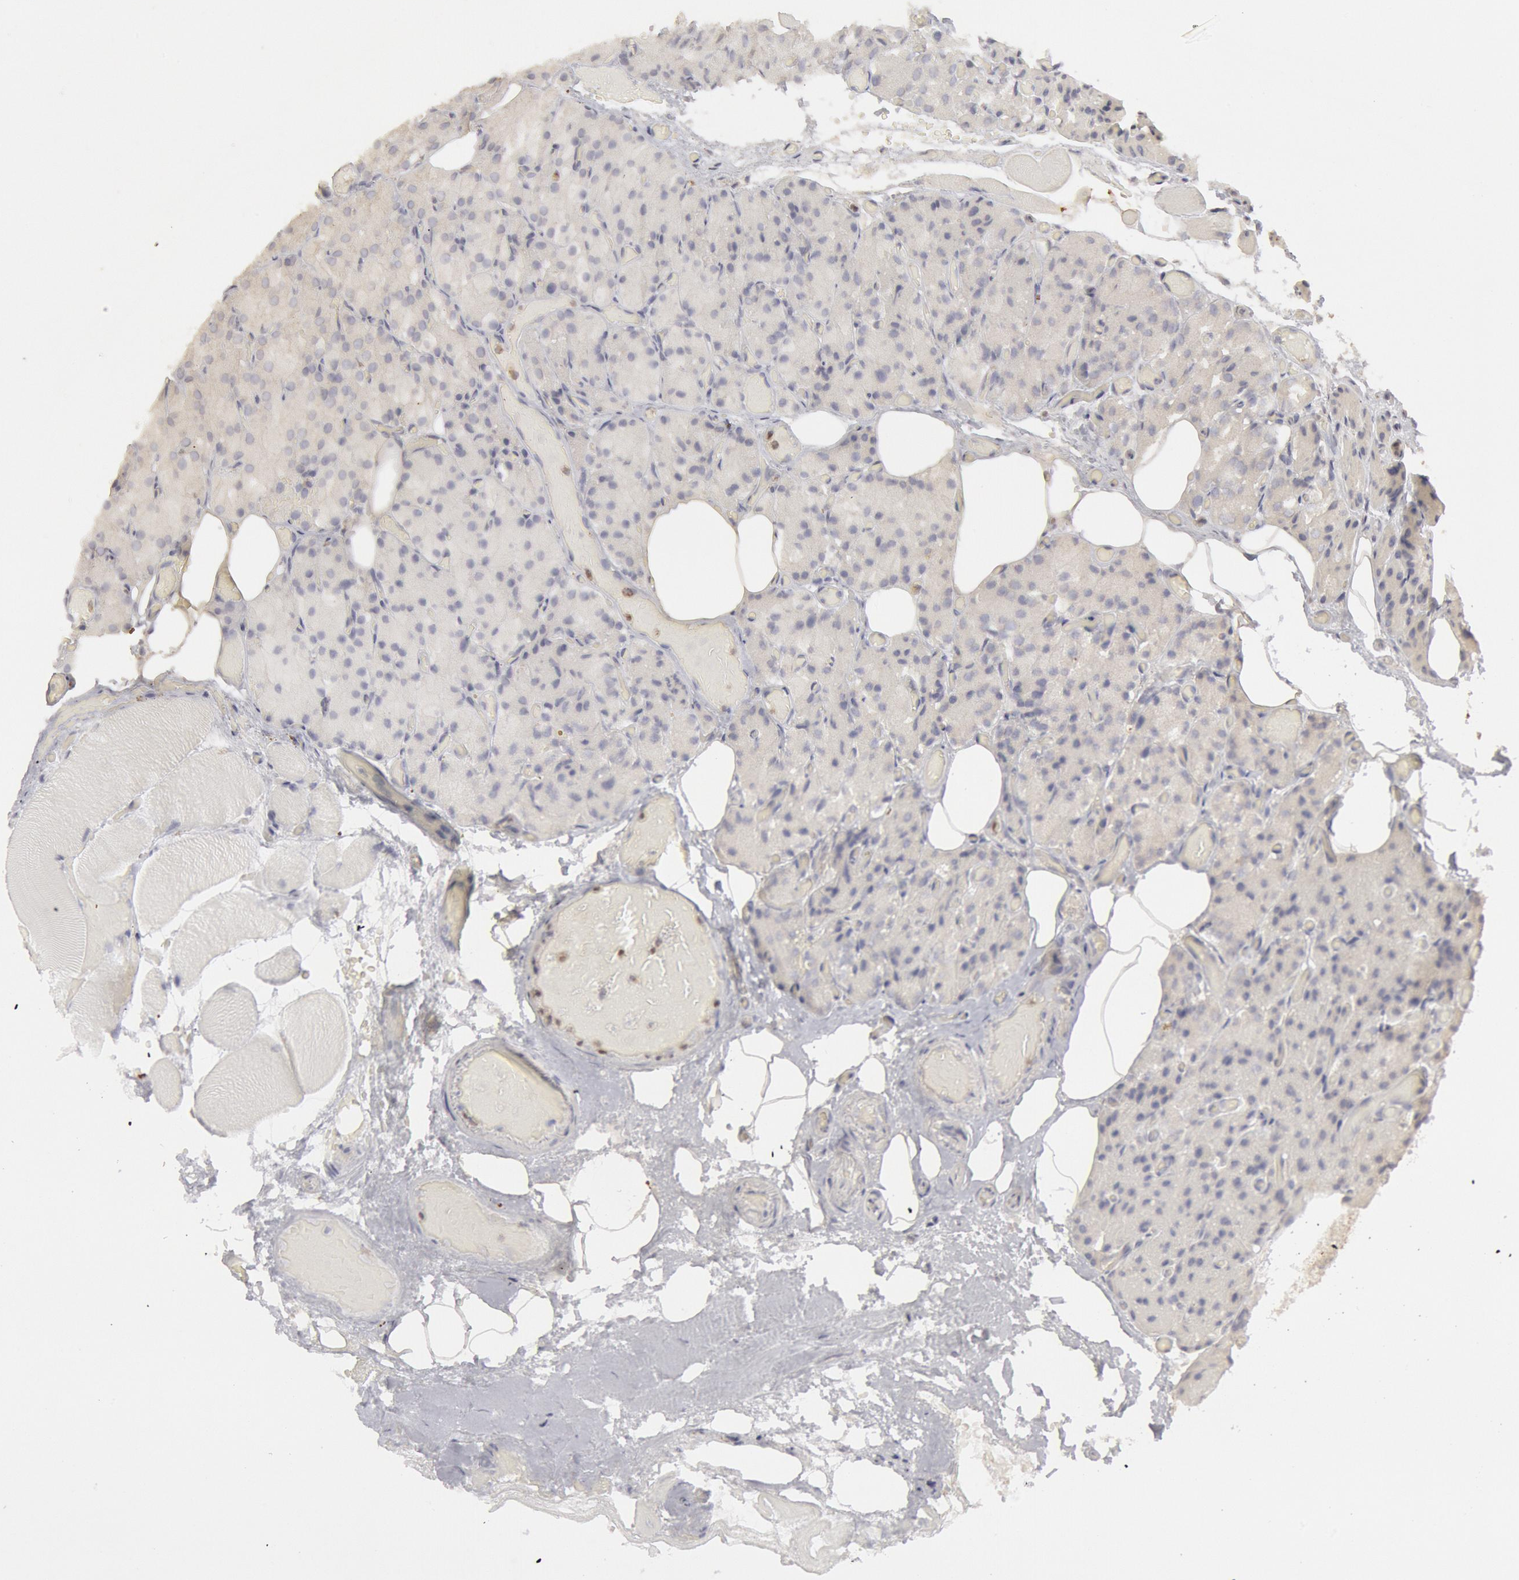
{"staining": {"intensity": "negative", "quantity": "none", "location": "none"}, "tissue": "parathyroid gland", "cell_type": "Glandular cells", "image_type": "normal", "snomed": [{"axis": "morphology", "description": "Normal tissue, NOS"}, {"axis": "topography", "description": "Skeletal muscle"}, {"axis": "topography", "description": "Parathyroid gland"}], "caption": "This is a histopathology image of immunohistochemistry staining of normal parathyroid gland, which shows no positivity in glandular cells.", "gene": "OSBPL8", "patient": {"sex": "female", "age": 37}}